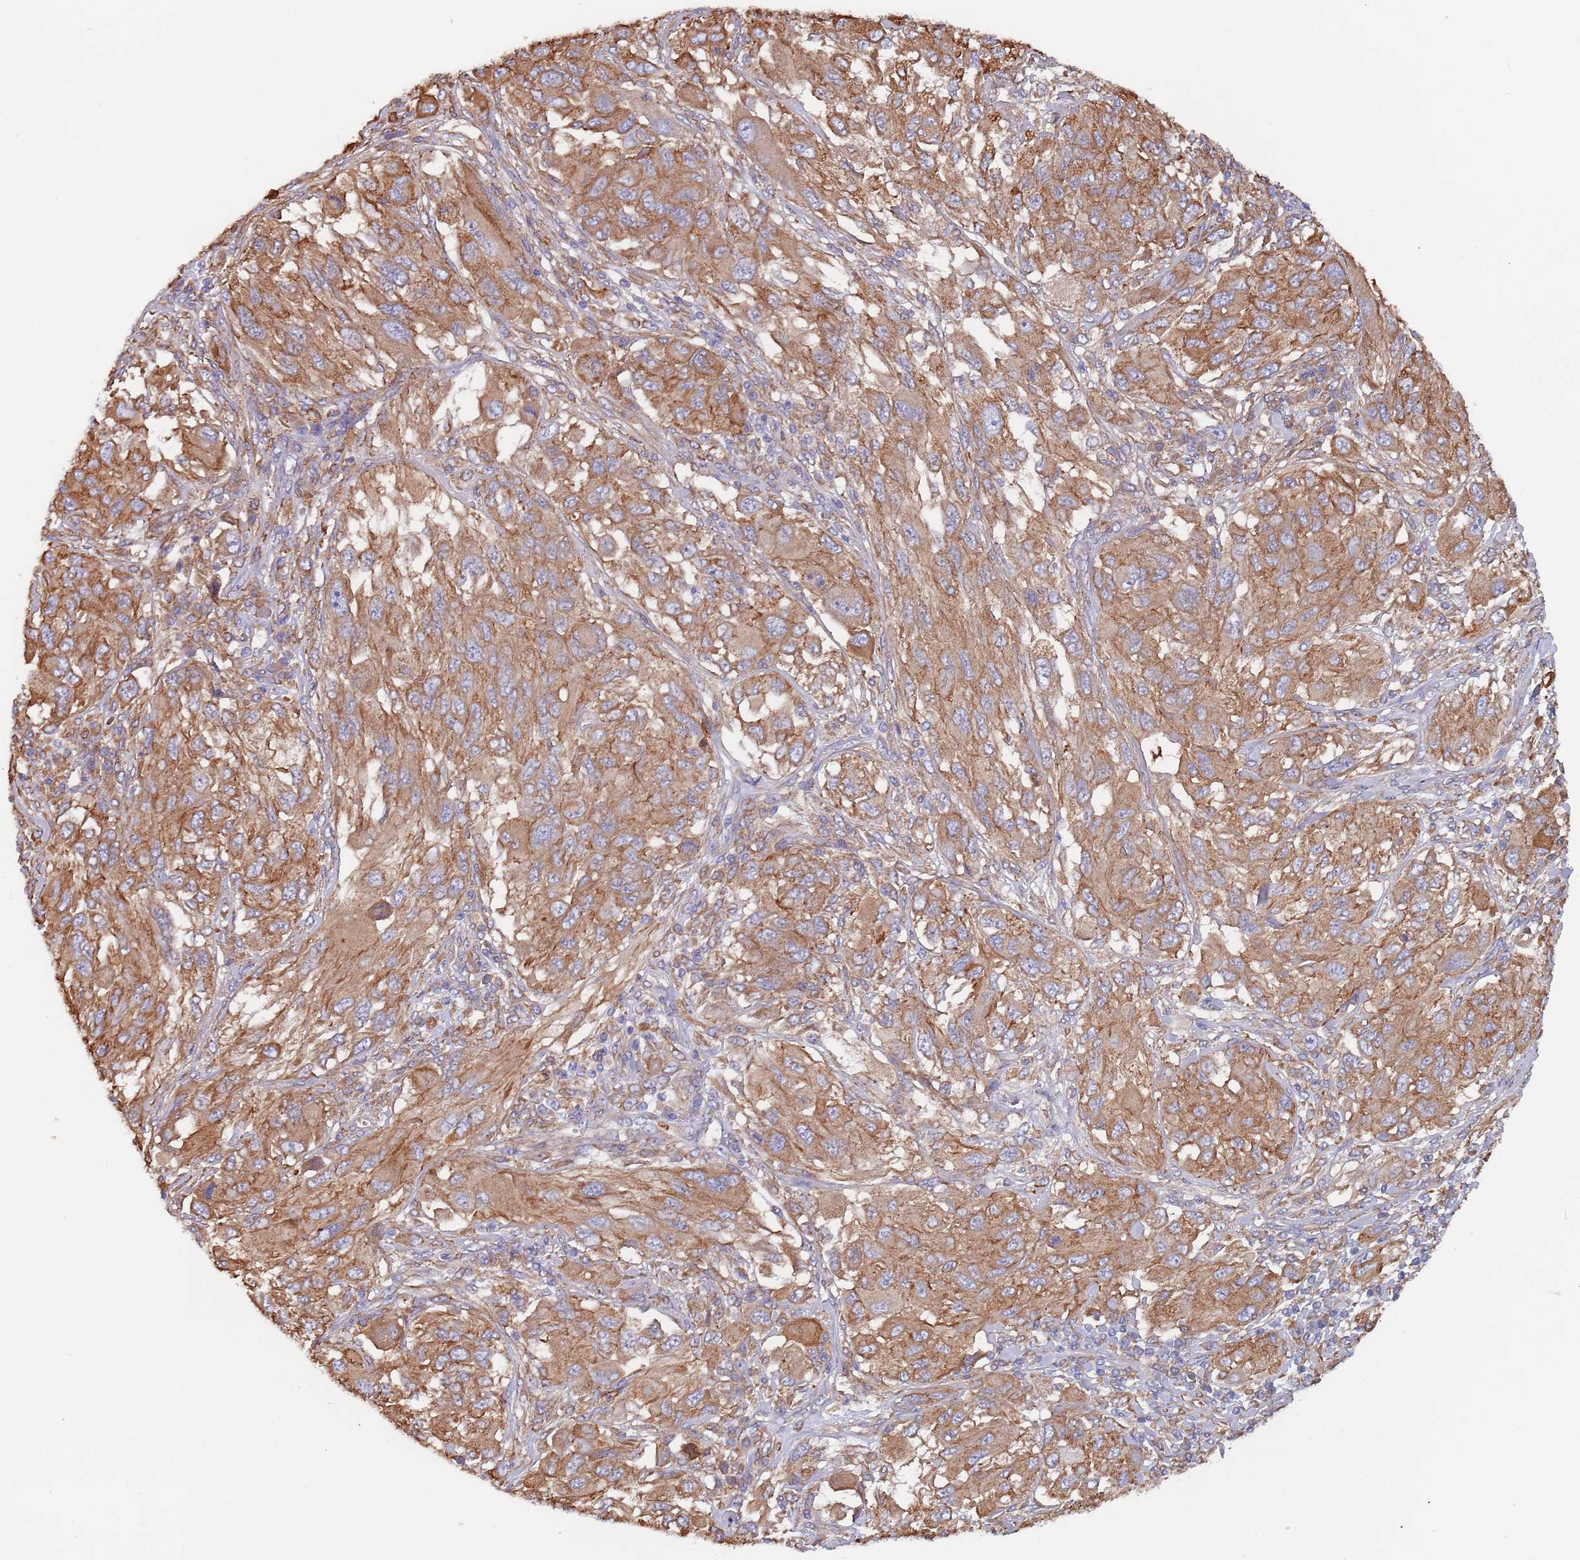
{"staining": {"intensity": "moderate", "quantity": ">75%", "location": "cytoplasmic/membranous"}, "tissue": "melanoma", "cell_type": "Tumor cells", "image_type": "cancer", "snomed": [{"axis": "morphology", "description": "Malignant melanoma, NOS"}, {"axis": "topography", "description": "Skin"}], "caption": "Malignant melanoma stained with a brown dye displays moderate cytoplasmic/membranous positive positivity in about >75% of tumor cells.", "gene": "DCUN1D3", "patient": {"sex": "female", "age": 91}}